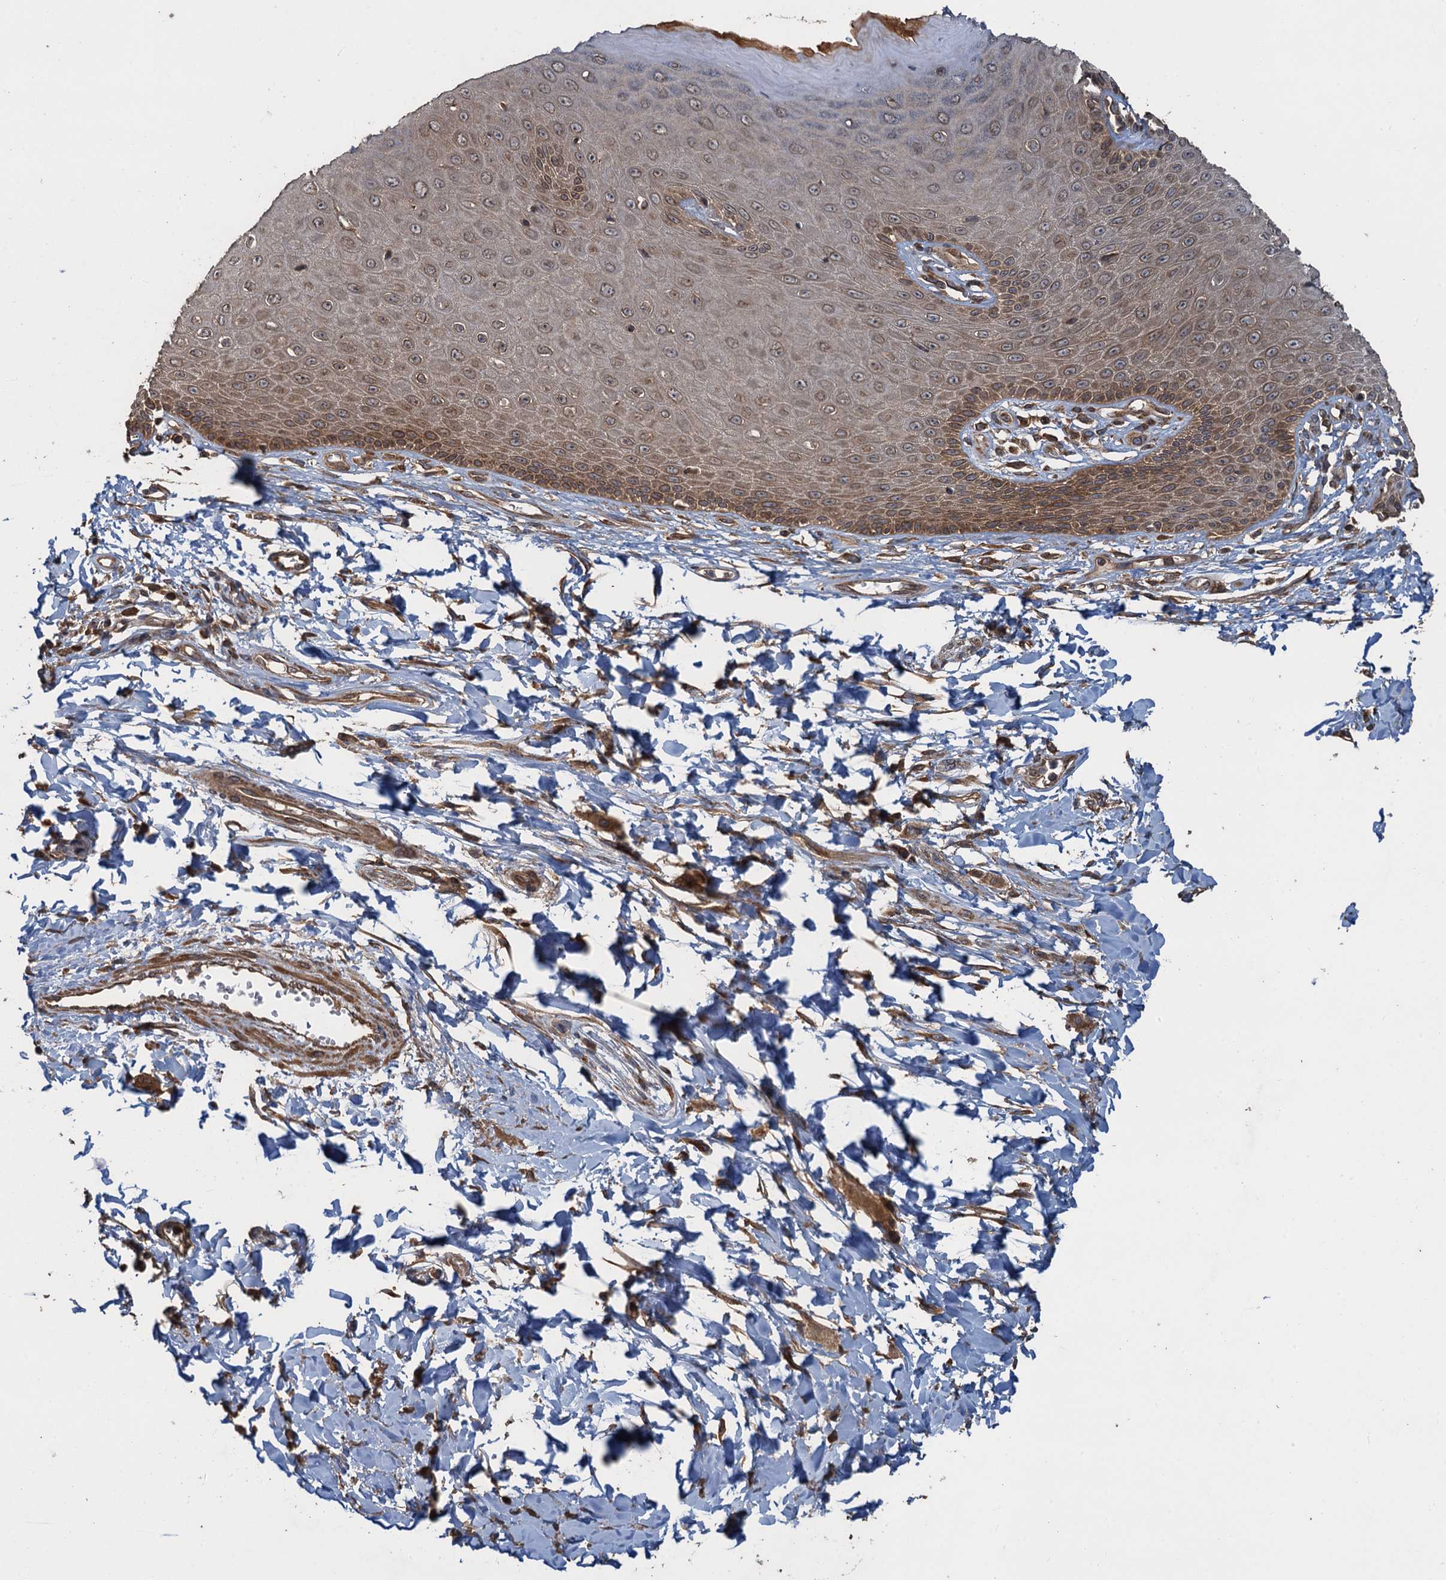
{"staining": {"intensity": "moderate", "quantity": "25%-75%", "location": "cytoplasmic/membranous"}, "tissue": "skin", "cell_type": "Epidermal cells", "image_type": "normal", "snomed": [{"axis": "morphology", "description": "Normal tissue, NOS"}, {"axis": "topography", "description": "Anal"}], "caption": "Immunohistochemistry (IHC) of unremarkable human skin exhibits medium levels of moderate cytoplasmic/membranous staining in approximately 25%-75% of epidermal cells. Ihc stains the protein in brown and the nuclei are stained blue.", "gene": "GLE1", "patient": {"sex": "male", "age": 78}}